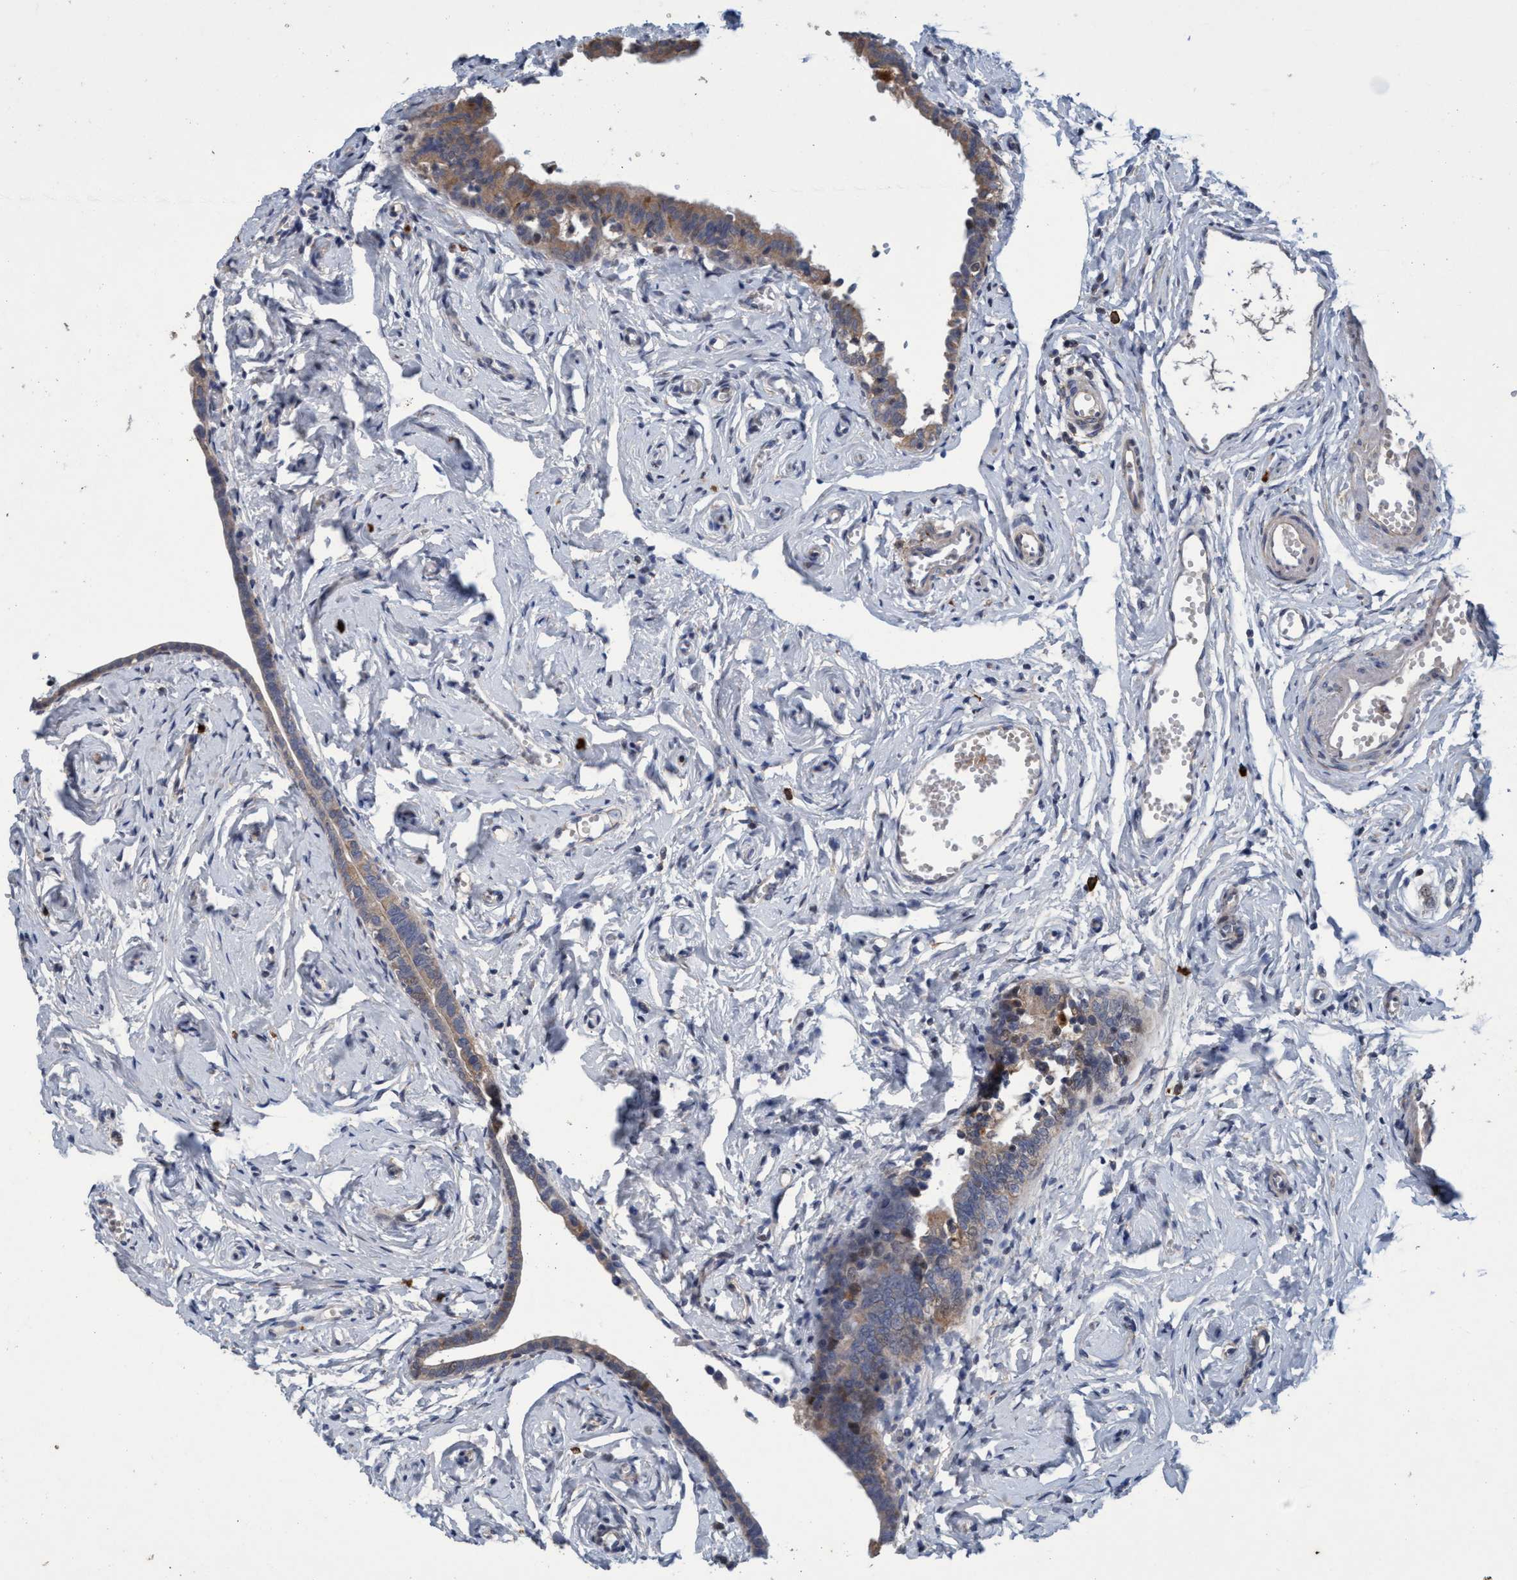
{"staining": {"intensity": "weak", "quantity": ">75%", "location": "cytoplasmic/membranous,nuclear"}, "tissue": "fallopian tube", "cell_type": "Glandular cells", "image_type": "normal", "snomed": [{"axis": "morphology", "description": "Normal tissue, NOS"}, {"axis": "topography", "description": "Fallopian tube"}], "caption": "This photomicrograph reveals normal fallopian tube stained with immunohistochemistry (IHC) to label a protein in brown. The cytoplasmic/membranous,nuclear of glandular cells show weak positivity for the protein. Nuclei are counter-stained blue.", "gene": "ZNF677", "patient": {"sex": "female", "age": 71}}